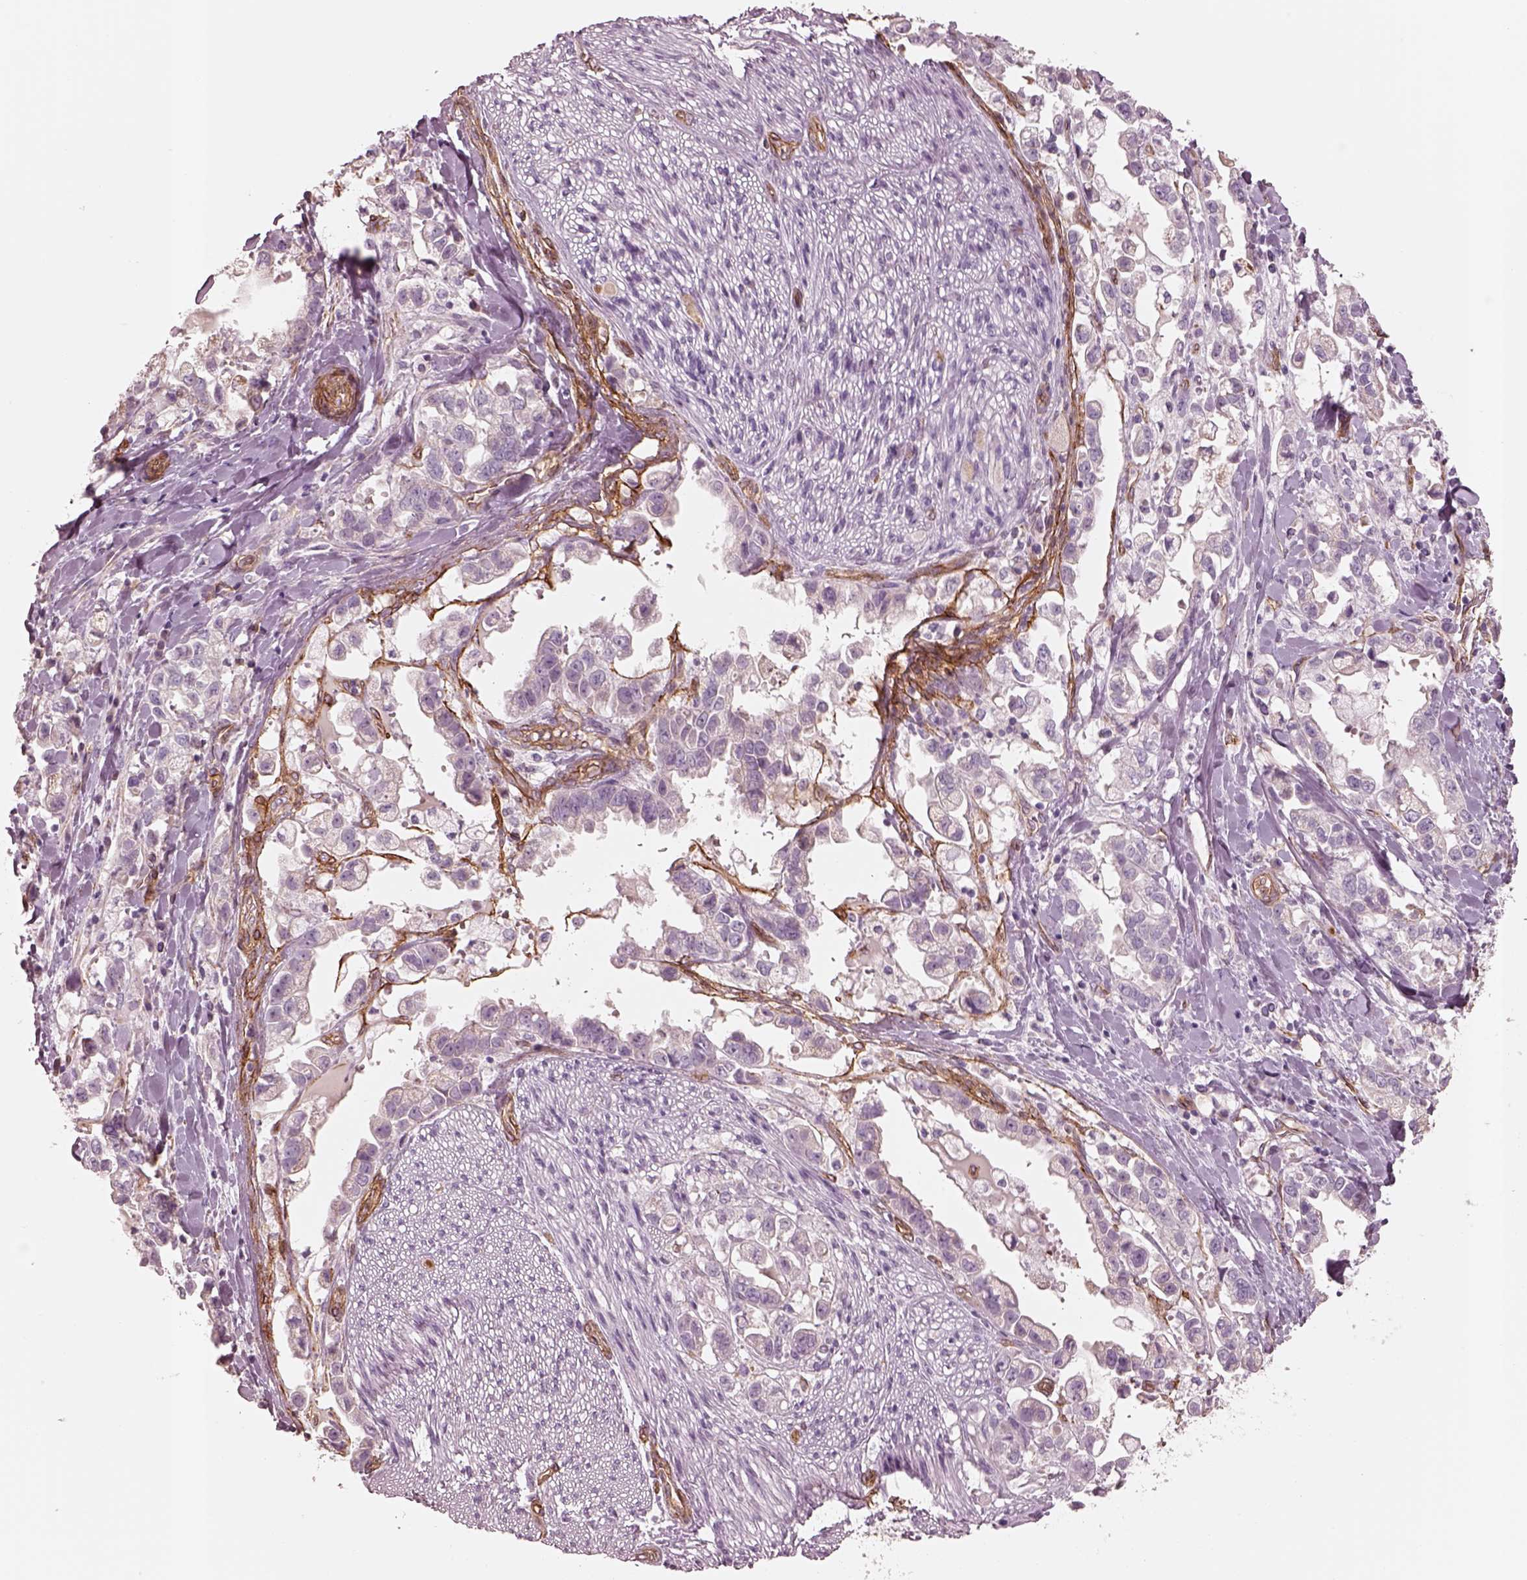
{"staining": {"intensity": "negative", "quantity": "none", "location": "none"}, "tissue": "stomach cancer", "cell_type": "Tumor cells", "image_type": "cancer", "snomed": [{"axis": "morphology", "description": "Adenocarcinoma, NOS"}, {"axis": "topography", "description": "Stomach"}], "caption": "IHC photomicrograph of stomach adenocarcinoma stained for a protein (brown), which exhibits no expression in tumor cells.", "gene": "CRYM", "patient": {"sex": "male", "age": 59}}